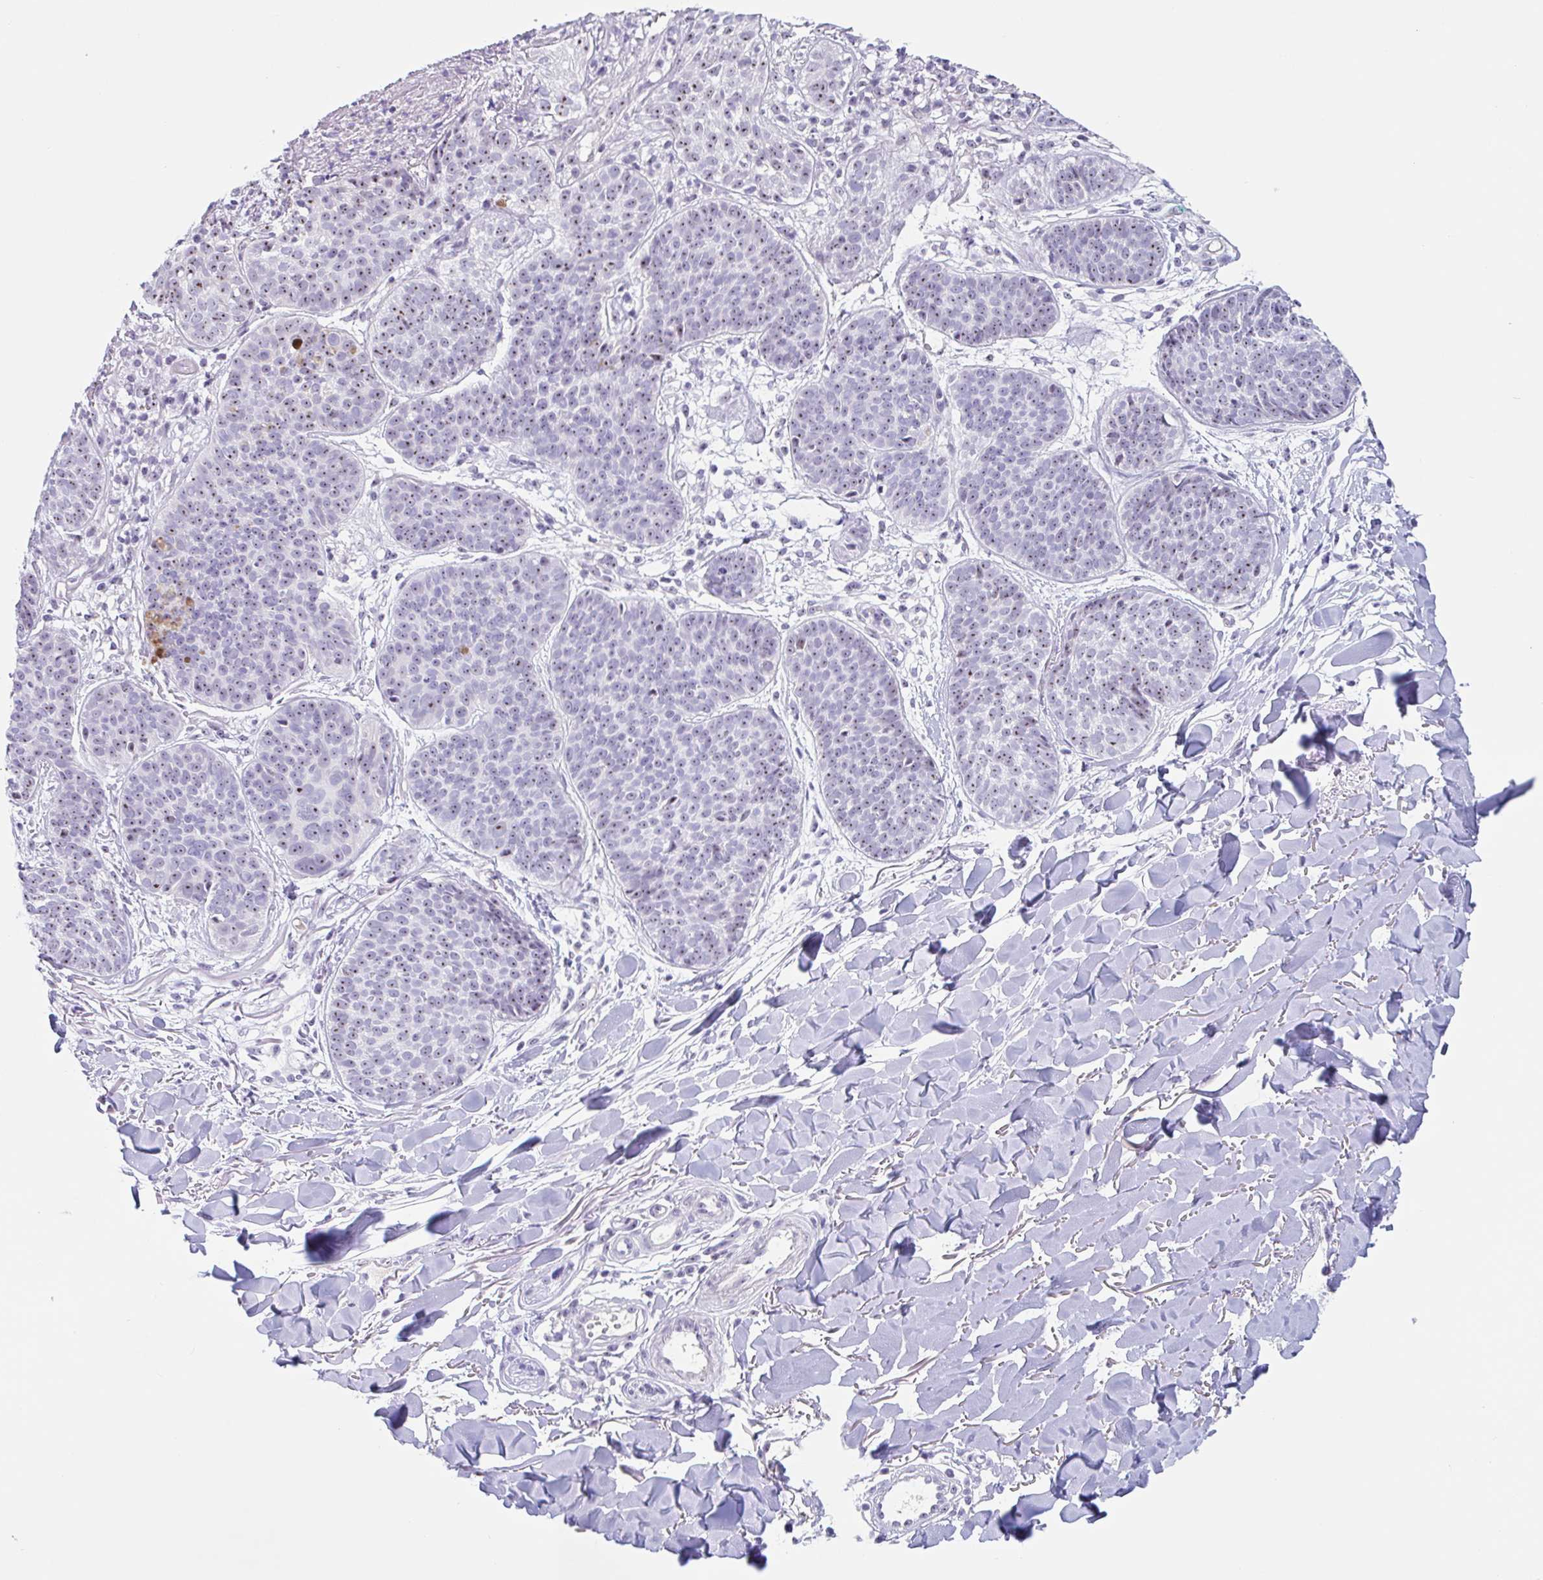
{"staining": {"intensity": "moderate", "quantity": ">75%", "location": "nuclear"}, "tissue": "skin cancer", "cell_type": "Tumor cells", "image_type": "cancer", "snomed": [{"axis": "morphology", "description": "Basal cell carcinoma"}, {"axis": "topography", "description": "Skin"}, {"axis": "topography", "description": "Skin of neck"}, {"axis": "topography", "description": "Skin of shoulder"}, {"axis": "topography", "description": "Skin of back"}], "caption": "Tumor cells reveal medium levels of moderate nuclear staining in about >75% of cells in human basal cell carcinoma (skin). (brown staining indicates protein expression, while blue staining denotes nuclei).", "gene": "LENG9", "patient": {"sex": "male", "age": 80}}